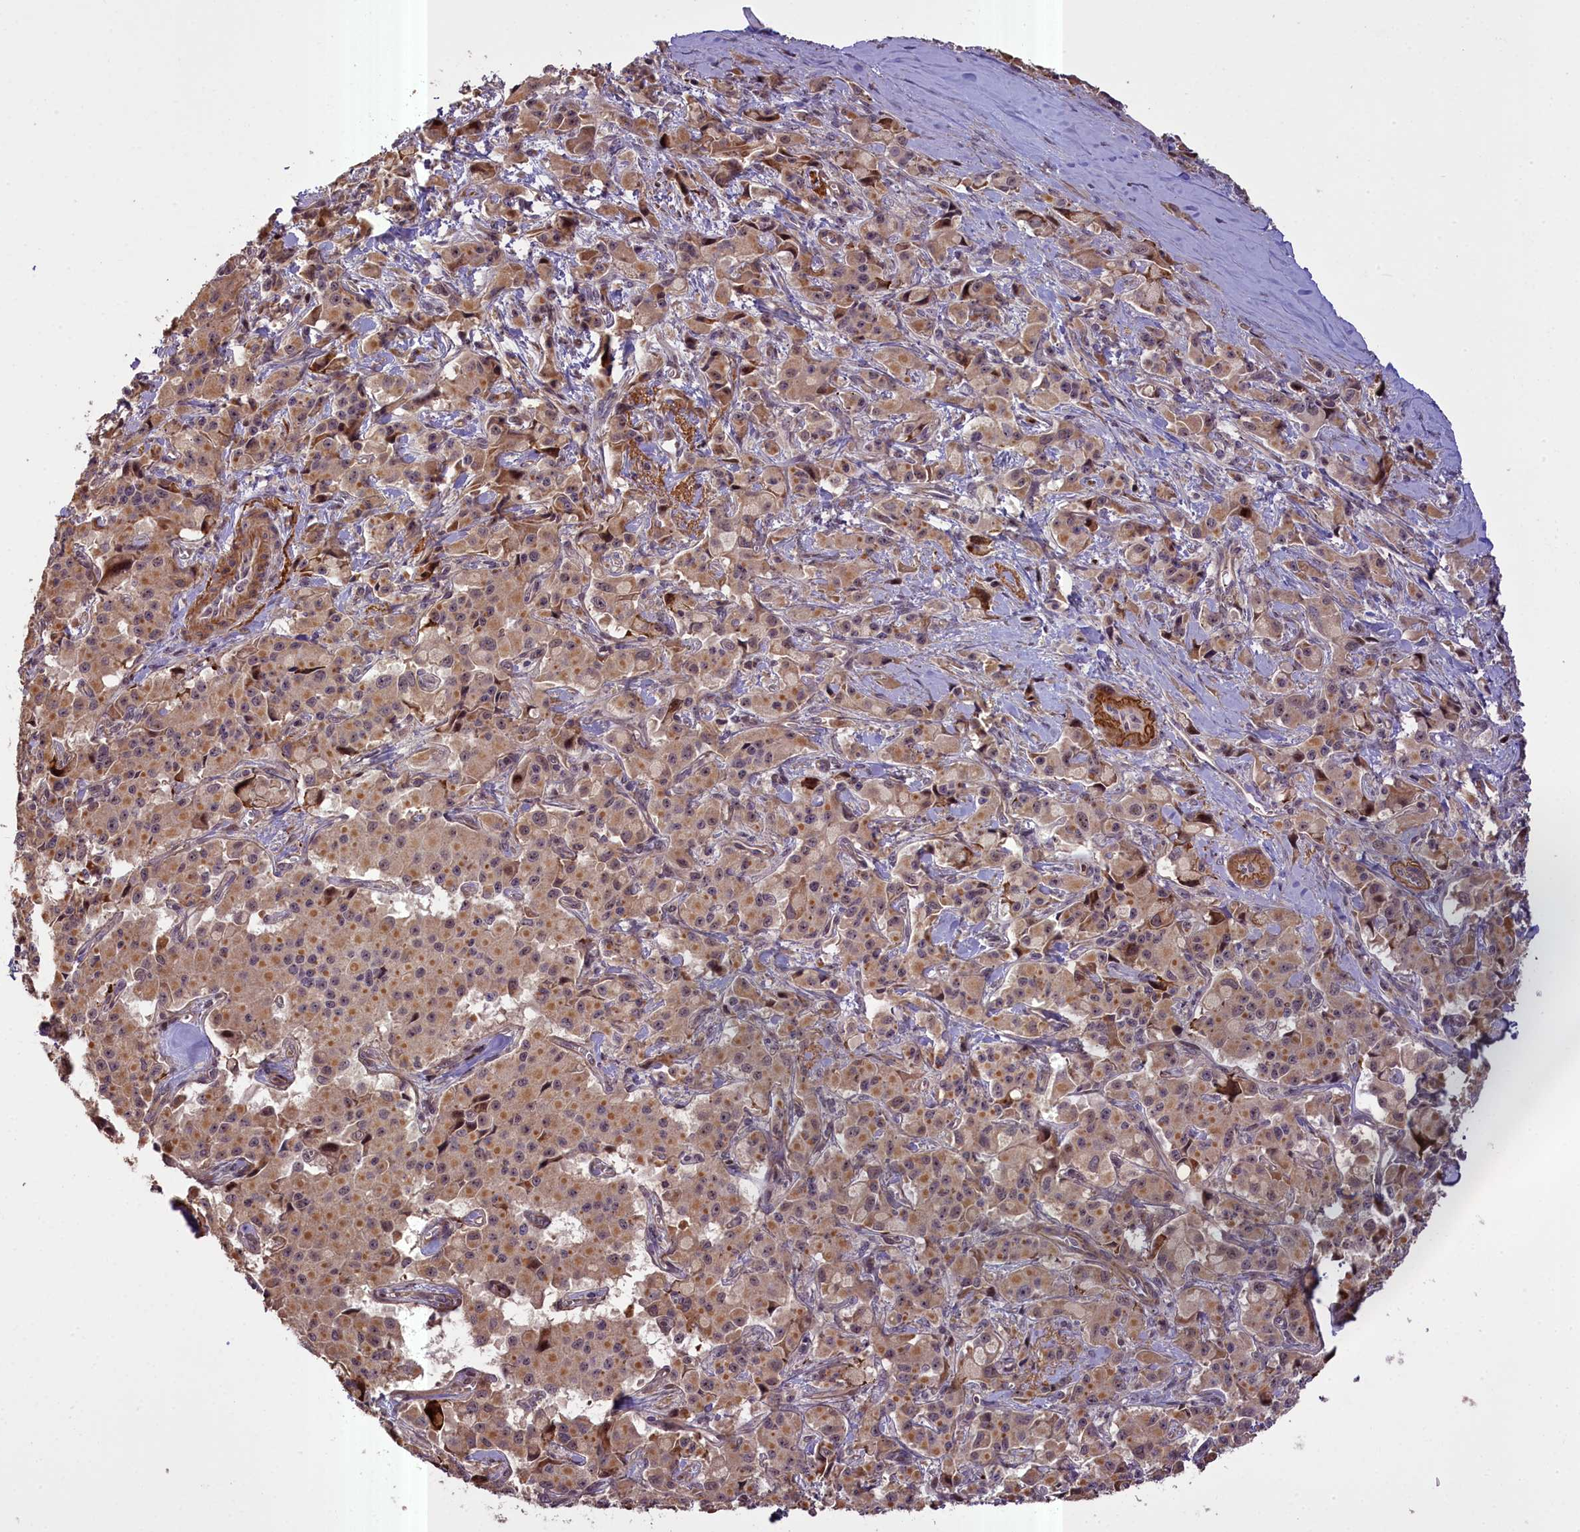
{"staining": {"intensity": "moderate", "quantity": ">75%", "location": "cytoplasmic/membranous"}, "tissue": "pancreatic cancer", "cell_type": "Tumor cells", "image_type": "cancer", "snomed": [{"axis": "morphology", "description": "Adenocarcinoma, NOS"}, {"axis": "topography", "description": "Pancreas"}], "caption": "Immunohistochemistry (IHC) histopathology image of human pancreatic cancer stained for a protein (brown), which shows medium levels of moderate cytoplasmic/membranous positivity in about >75% of tumor cells.", "gene": "FUZ", "patient": {"sex": "male", "age": 65}}